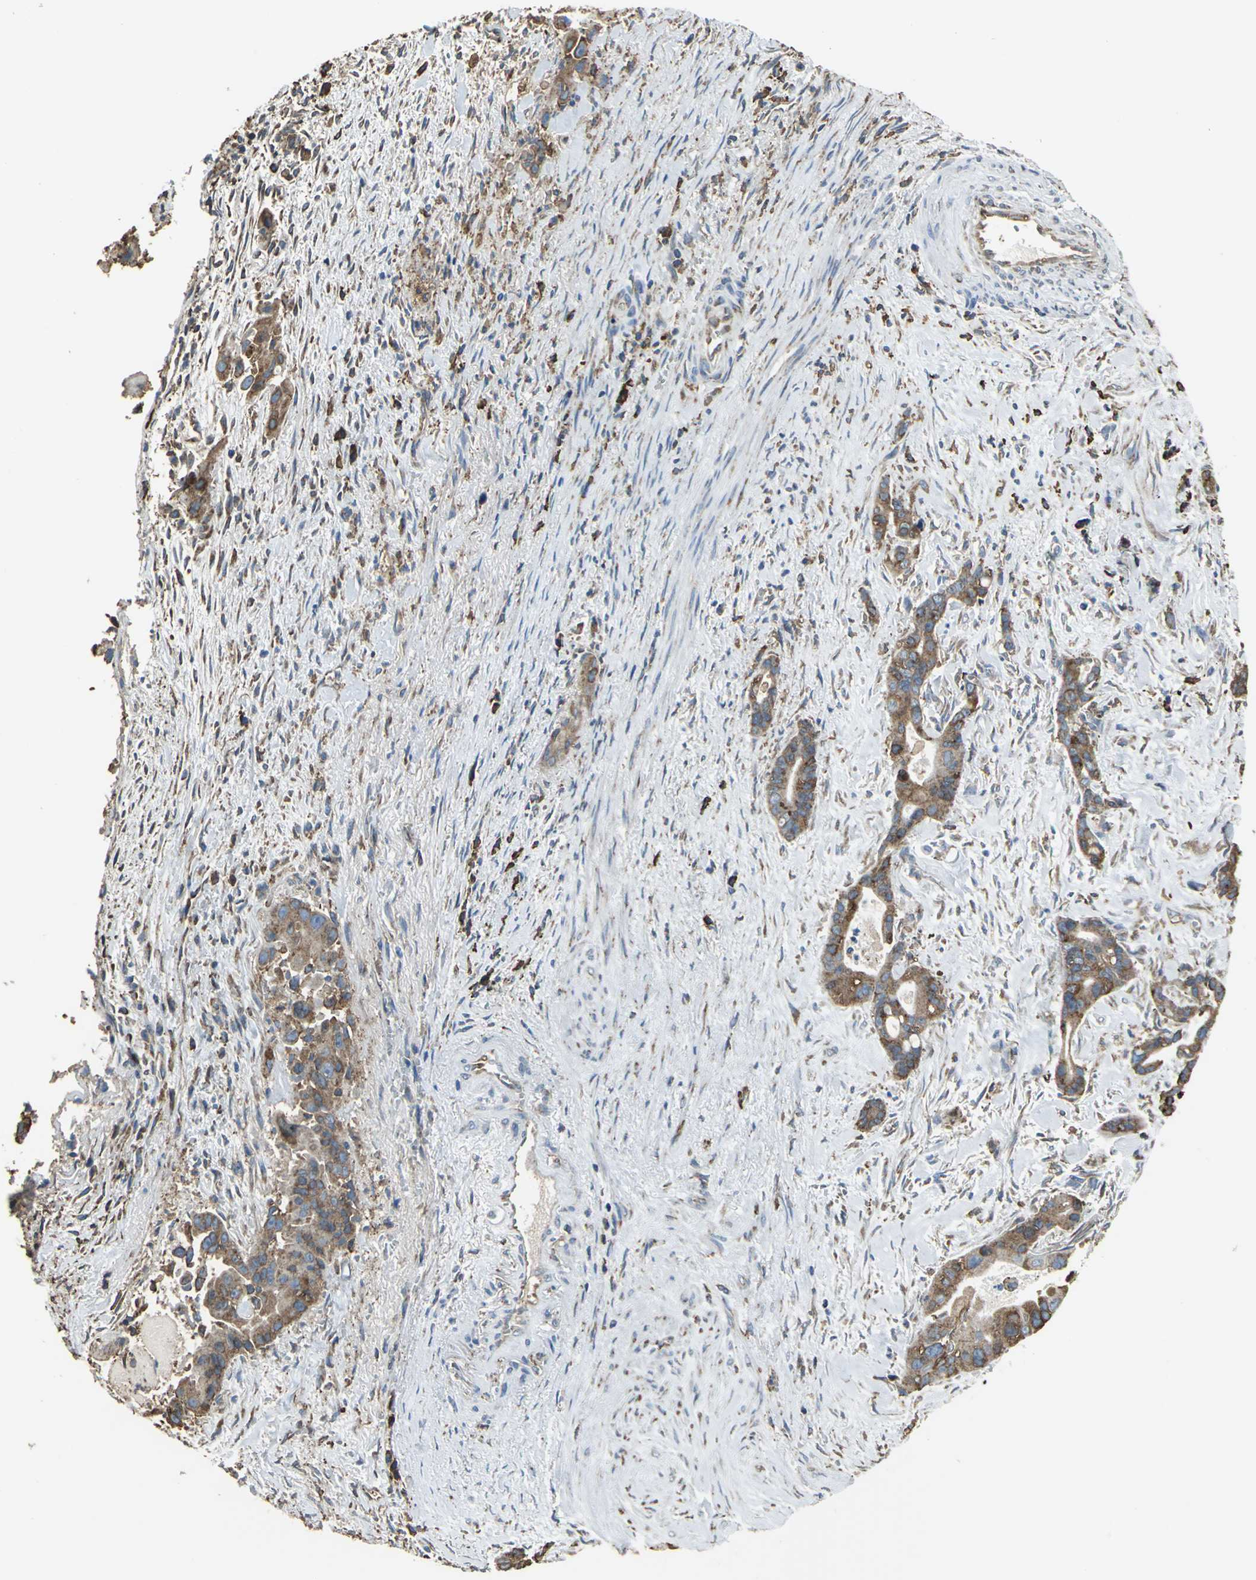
{"staining": {"intensity": "strong", "quantity": ">75%", "location": "cytoplasmic/membranous"}, "tissue": "liver cancer", "cell_type": "Tumor cells", "image_type": "cancer", "snomed": [{"axis": "morphology", "description": "Cholangiocarcinoma"}, {"axis": "topography", "description": "Liver"}], "caption": "Protein expression analysis of human cholangiocarcinoma (liver) reveals strong cytoplasmic/membranous positivity in approximately >75% of tumor cells.", "gene": "GPANK1", "patient": {"sex": "female", "age": 55}}